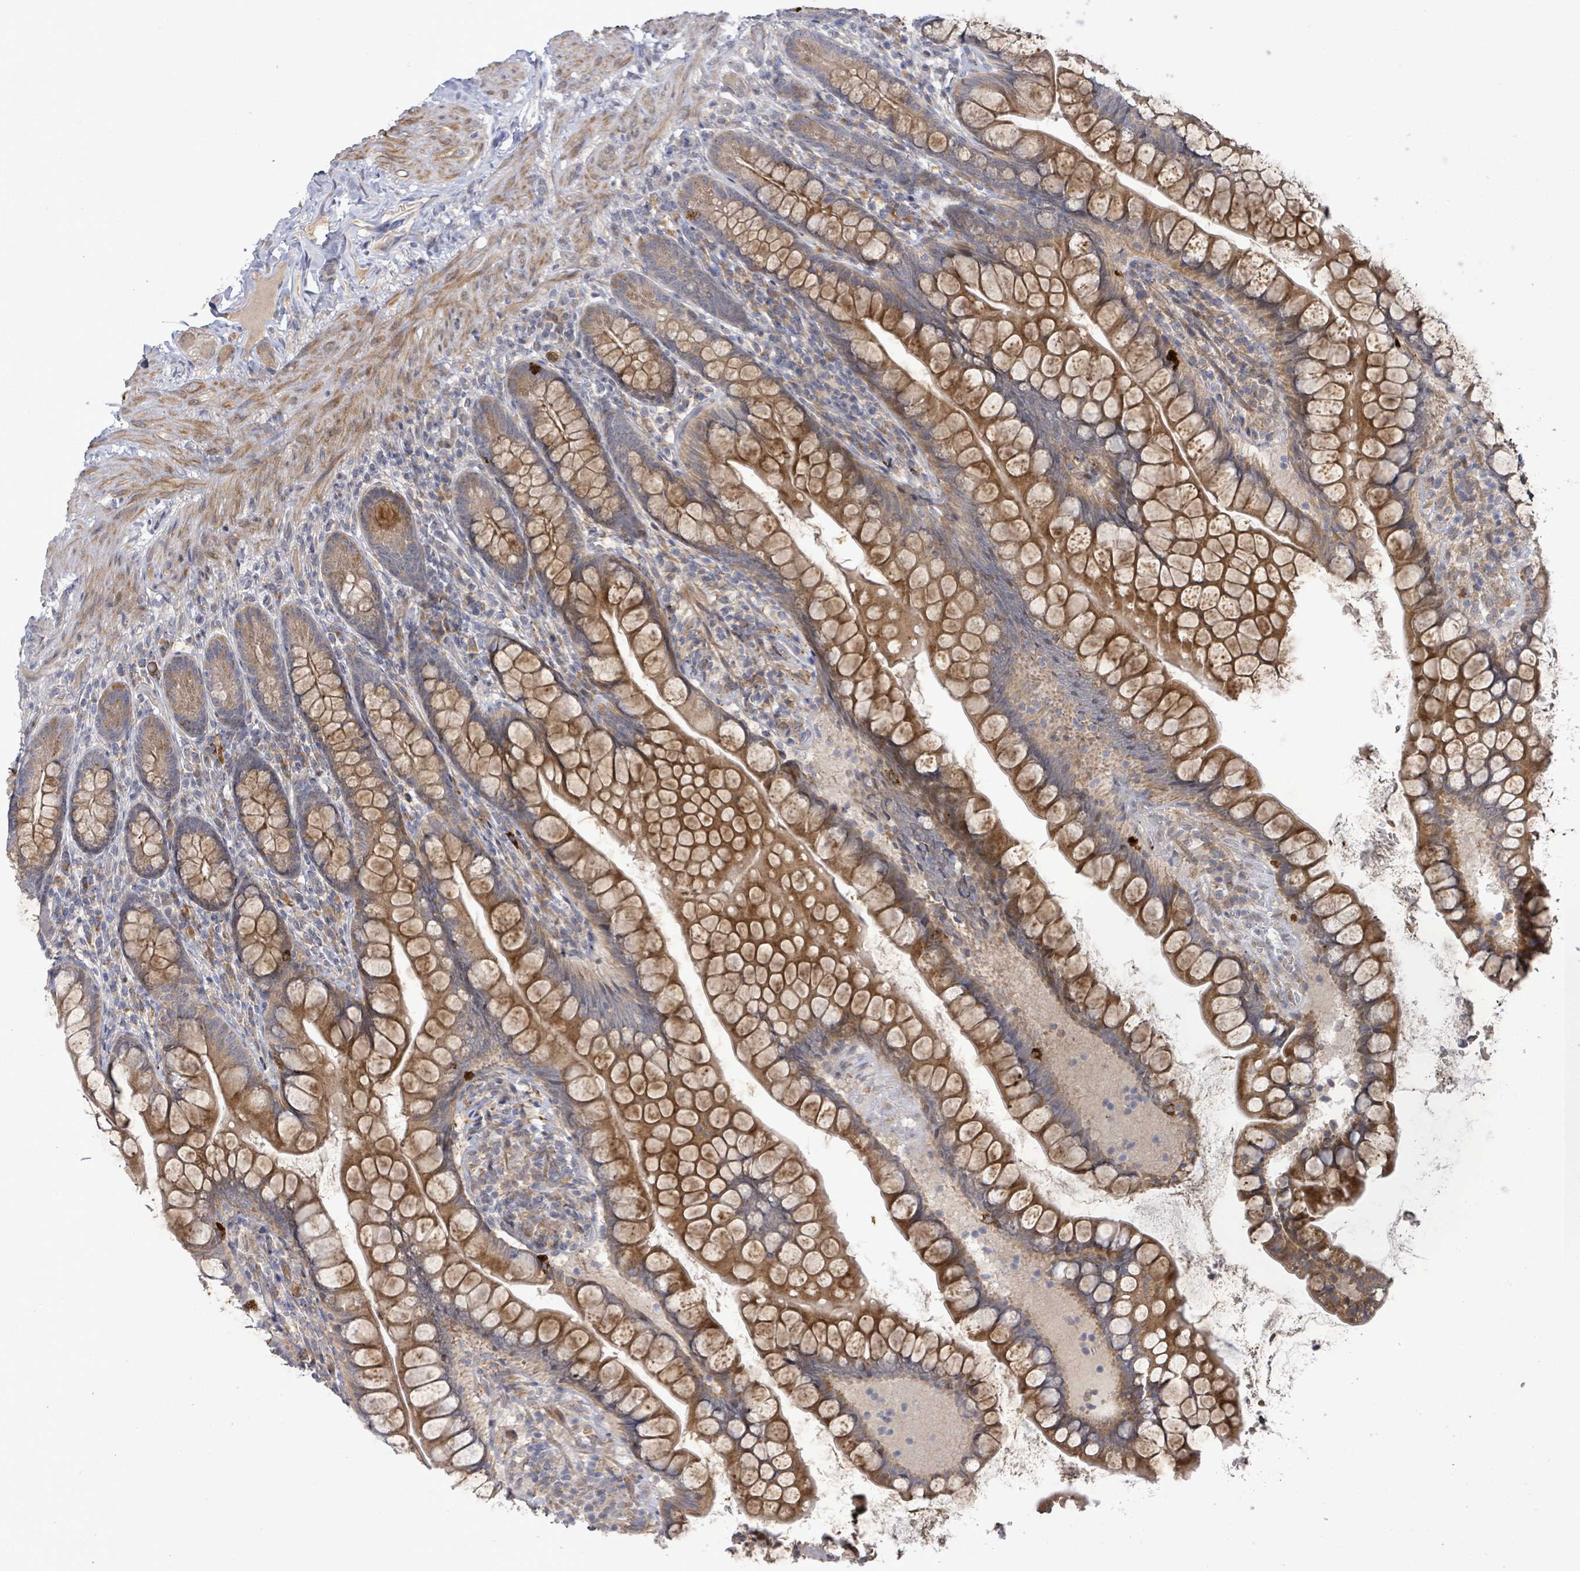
{"staining": {"intensity": "strong", "quantity": "25%-75%", "location": "cytoplasmic/membranous"}, "tissue": "small intestine", "cell_type": "Glandular cells", "image_type": "normal", "snomed": [{"axis": "morphology", "description": "Normal tissue, NOS"}, {"axis": "topography", "description": "Small intestine"}], "caption": "Immunohistochemical staining of benign human small intestine reveals 25%-75% levels of strong cytoplasmic/membranous protein expression in approximately 25%-75% of glandular cells.", "gene": "SLIT3", "patient": {"sex": "male", "age": 70}}